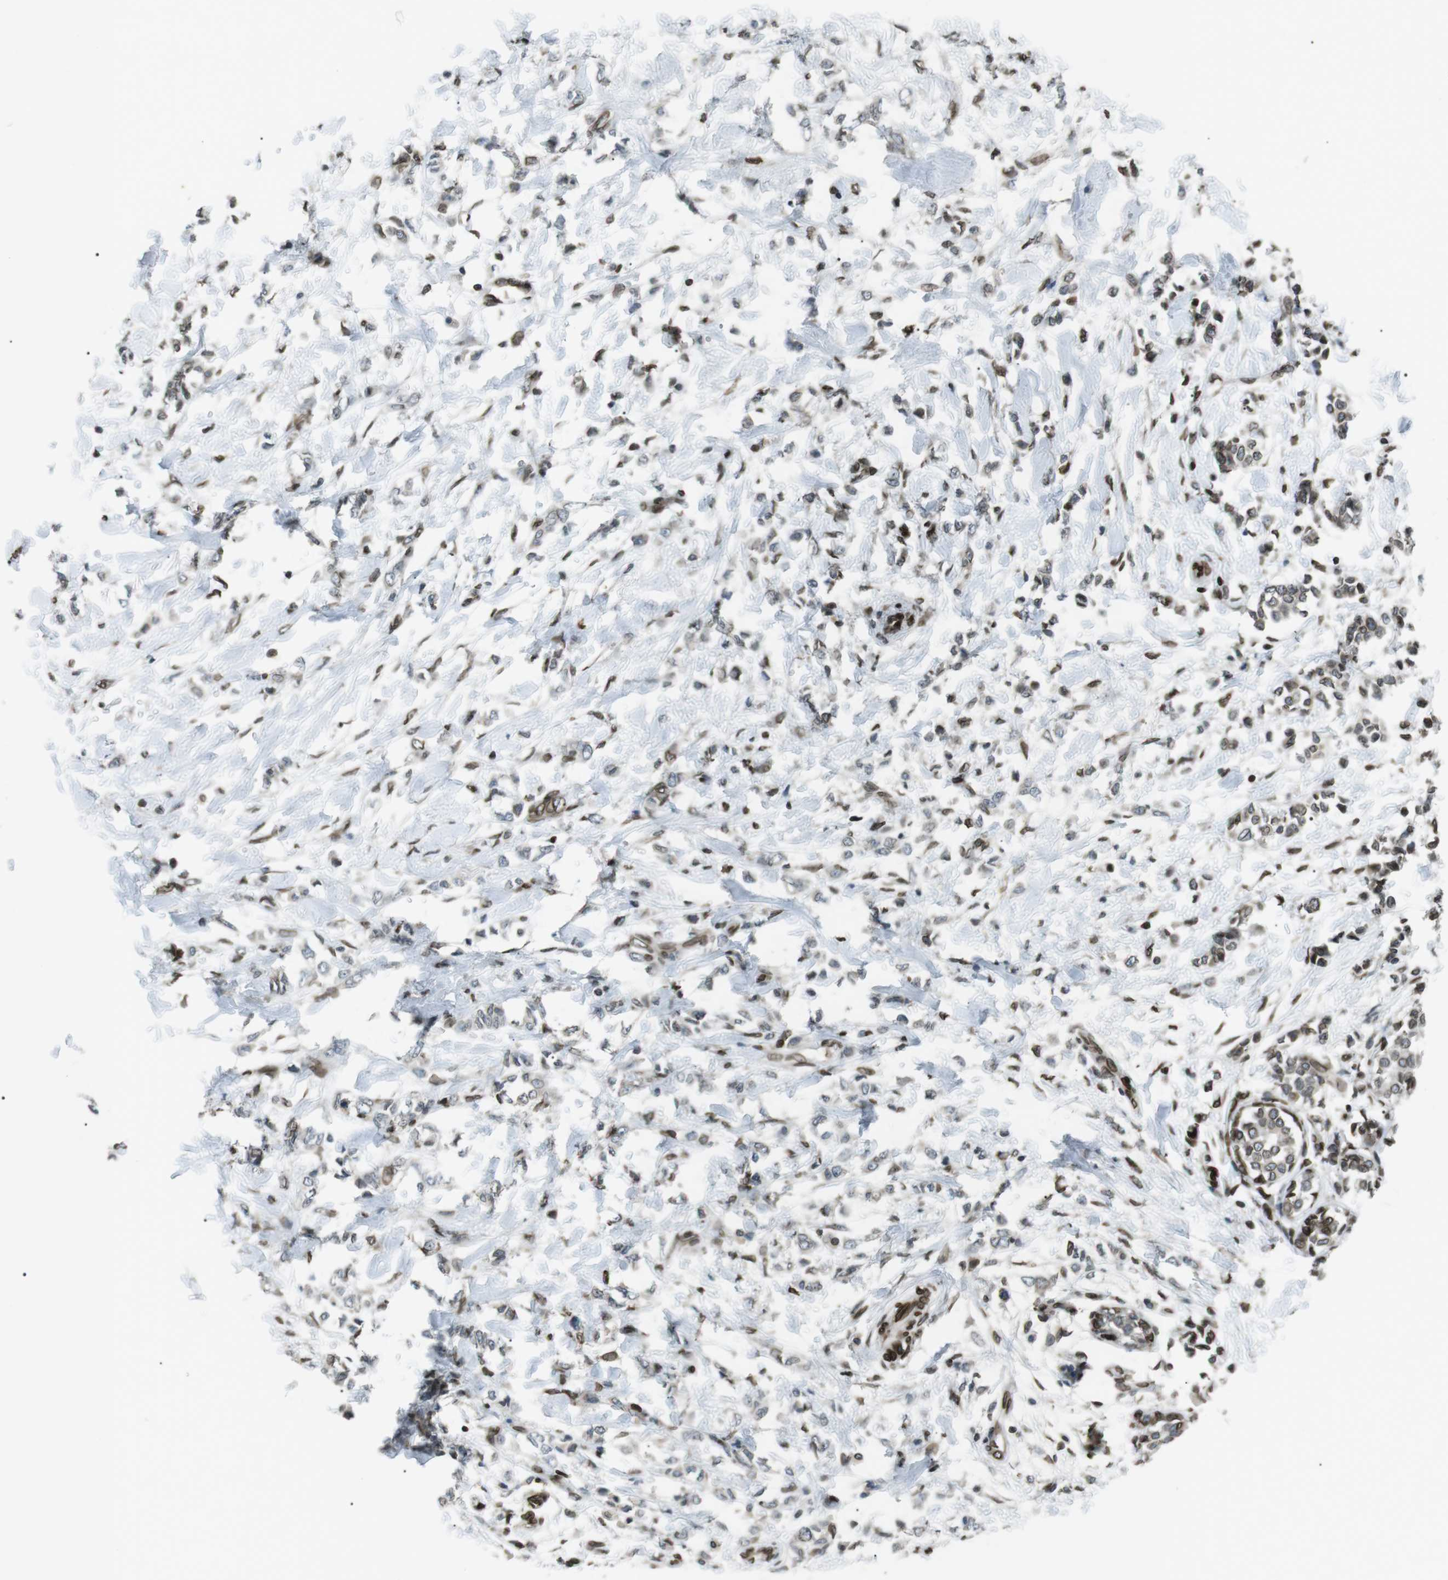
{"staining": {"intensity": "moderate", "quantity": "25%-75%", "location": "cytoplasmic/membranous,nuclear"}, "tissue": "breast cancer", "cell_type": "Tumor cells", "image_type": "cancer", "snomed": [{"axis": "morphology", "description": "Lobular carcinoma, in situ"}, {"axis": "morphology", "description": "Lobular carcinoma"}, {"axis": "topography", "description": "Breast"}], "caption": "Tumor cells display medium levels of moderate cytoplasmic/membranous and nuclear positivity in about 25%-75% of cells in lobular carcinoma (breast). (IHC, brightfield microscopy, high magnification).", "gene": "TMX4", "patient": {"sex": "female", "age": 41}}